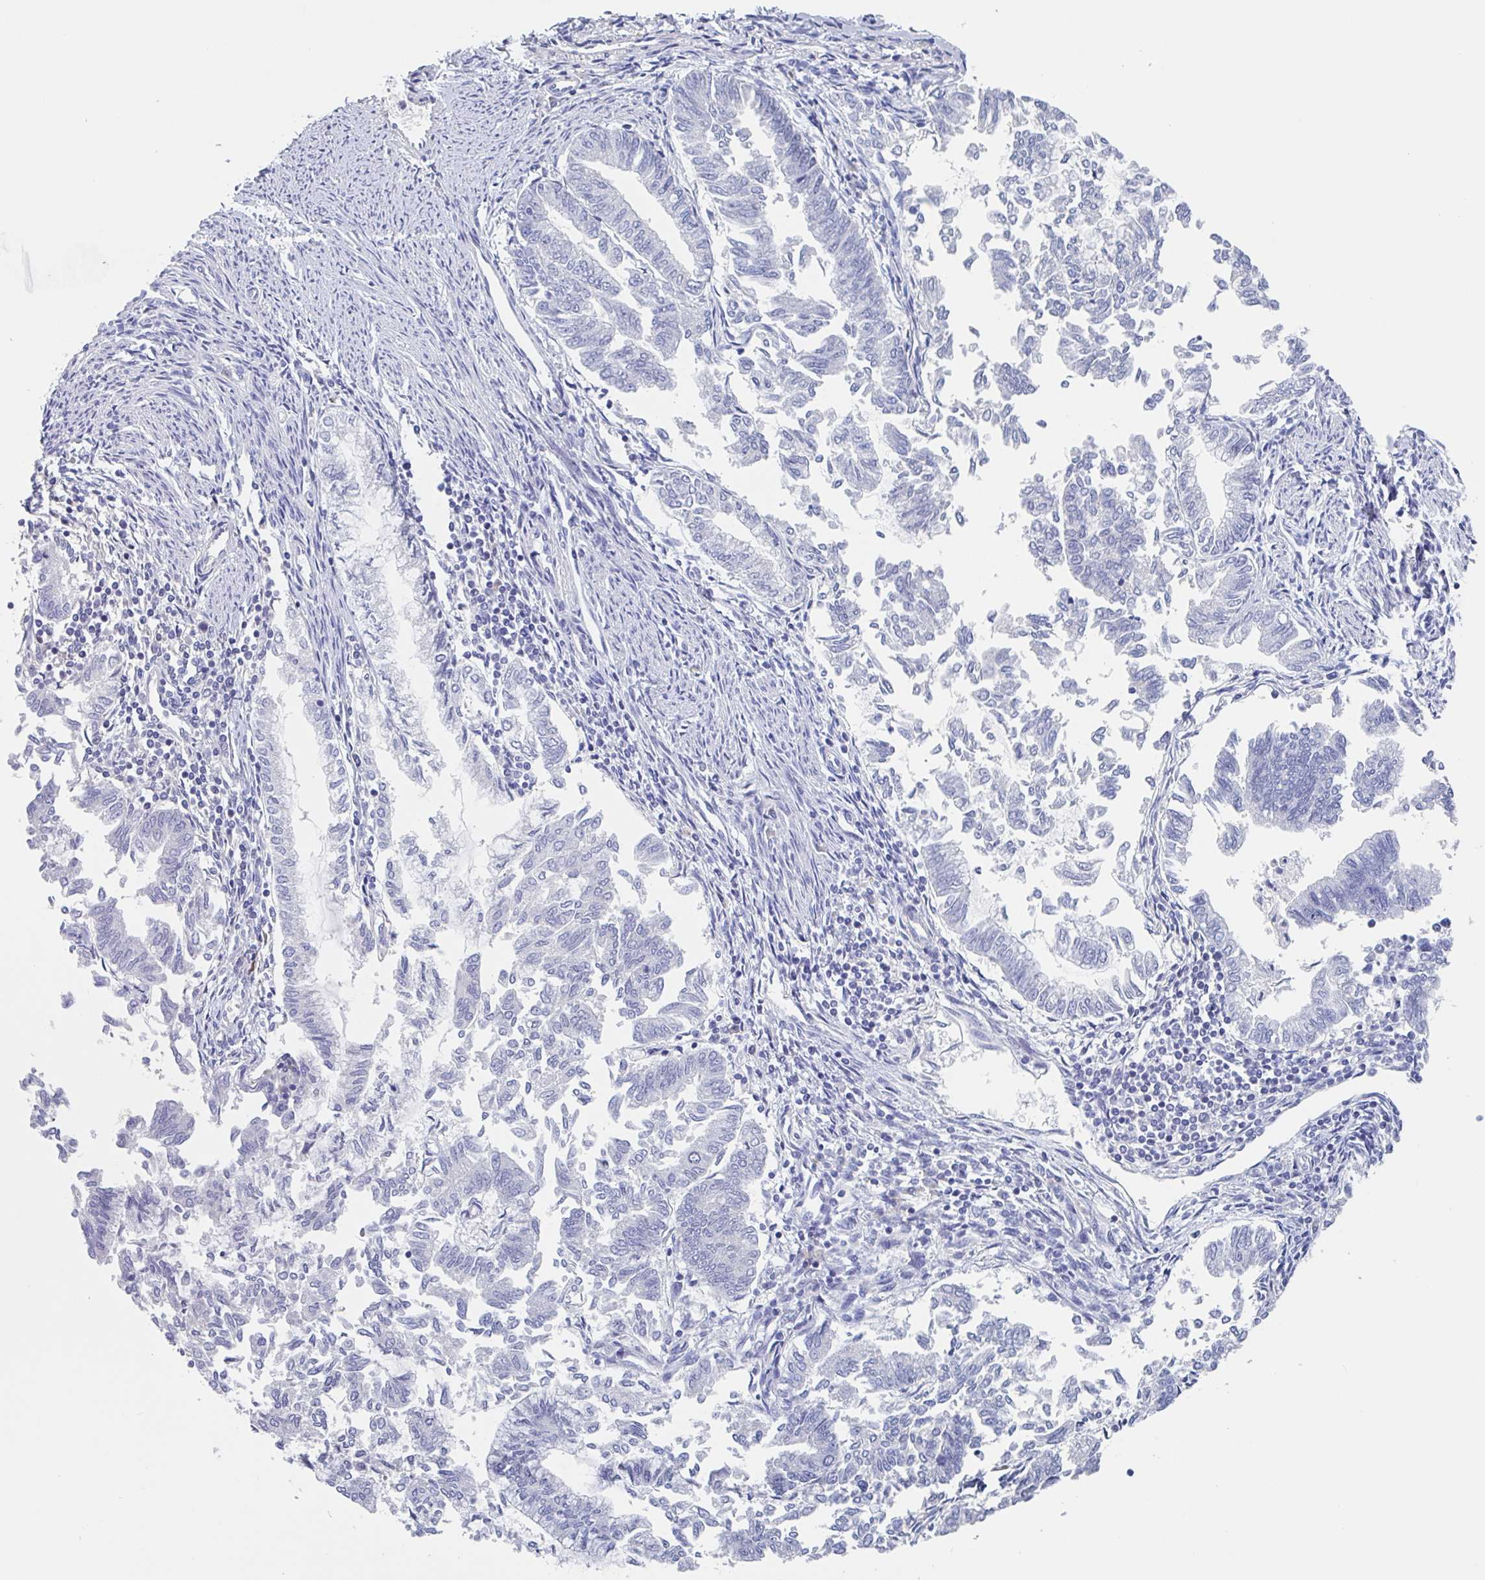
{"staining": {"intensity": "negative", "quantity": "none", "location": "none"}, "tissue": "endometrial cancer", "cell_type": "Tumor cells", "image_type": "cancer", "snomed": [{"axis": "morphology", "description": "Adenocarcinoma, NOS"}, {"axis": "topography", "description": "Endometrium"}], "caption": "This is an immunohistochemistry (IHC) photomicrograph of adenocarcinoma (endometrial). There is no staining in tumor cells.", "gene": "NOXRED1", "patient": {"sex": "female", "age": 79}}